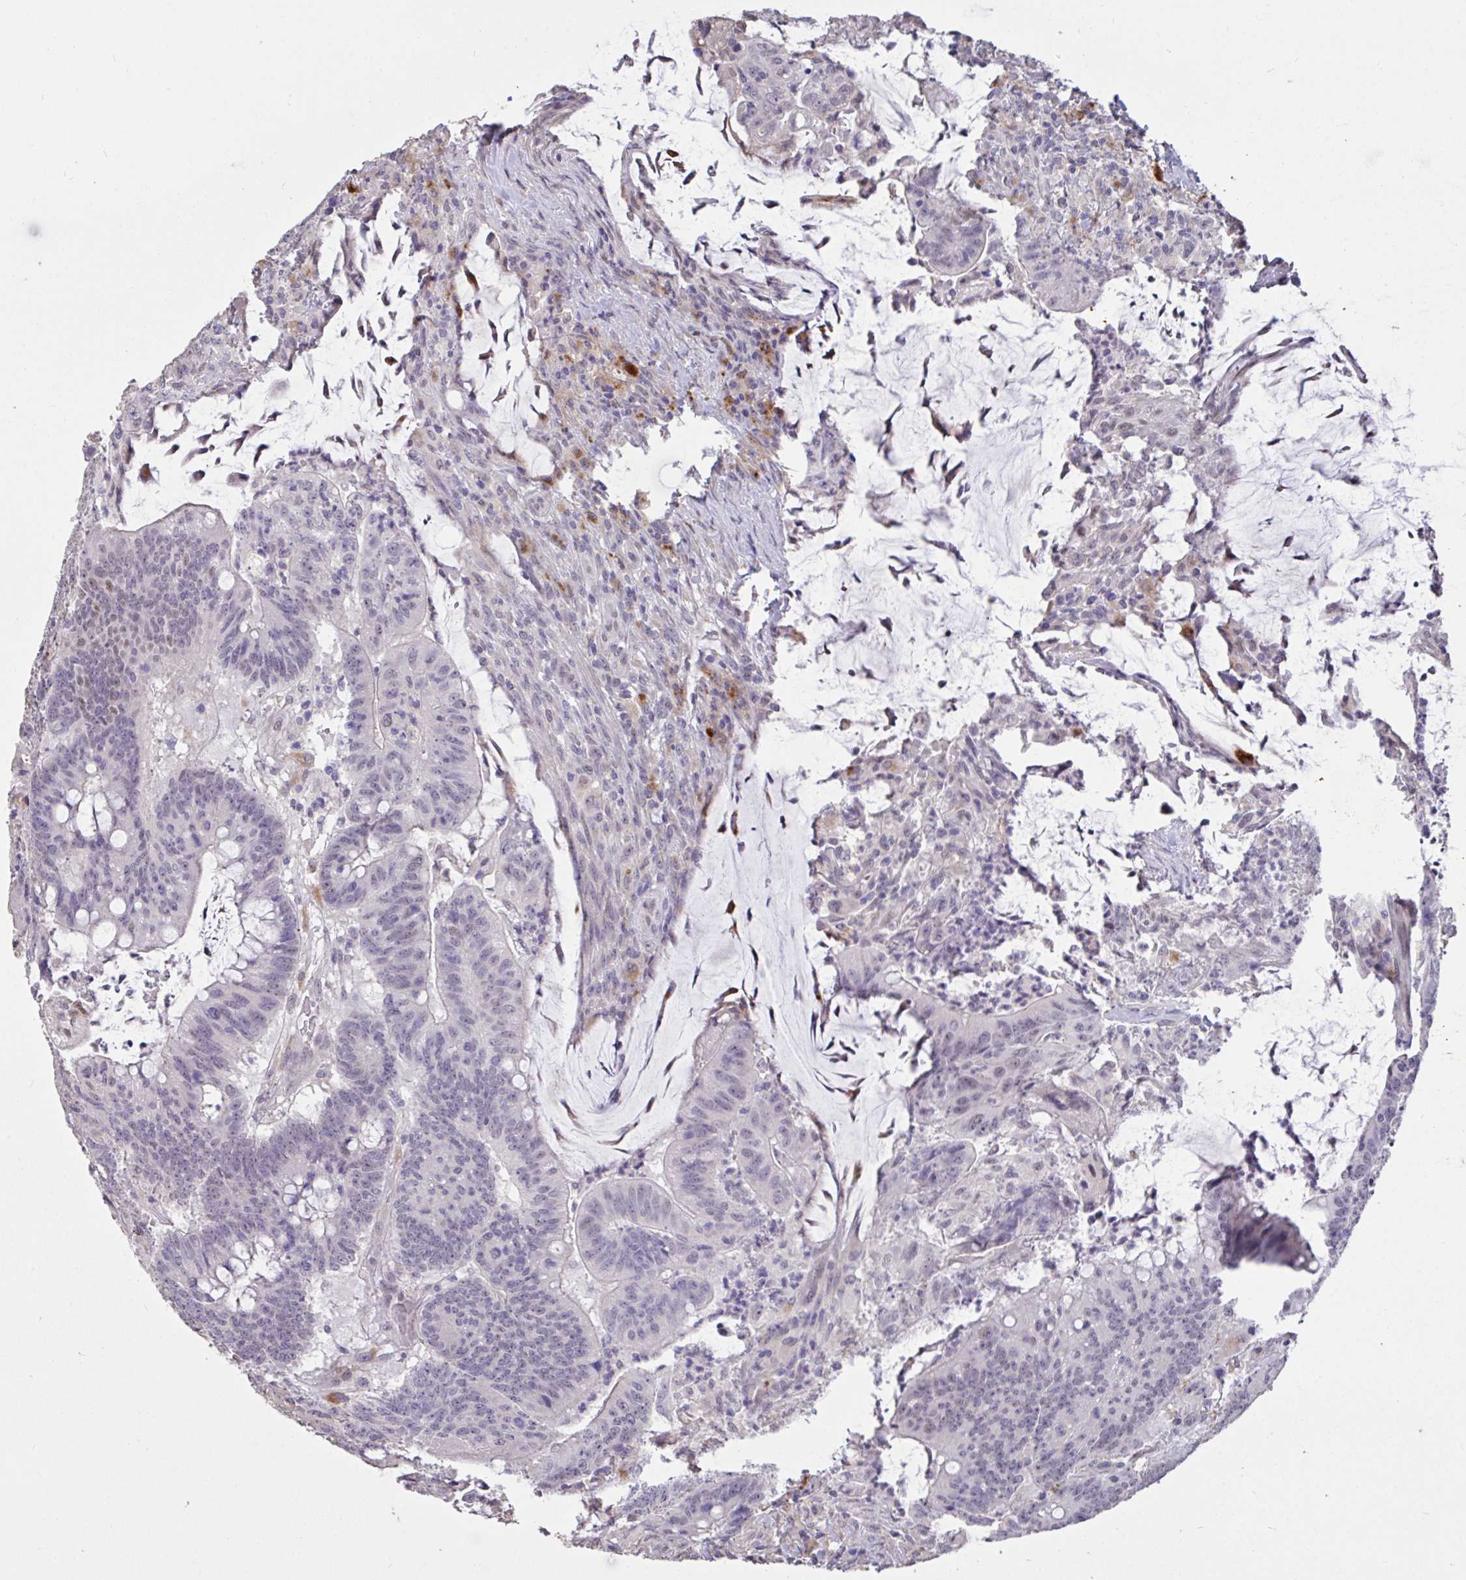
{"staining": {"intensity": "weak", "quantity": "<25%", "location": "nuclear"}, "tissue": "colorectal cancer", "cell_type": "Tumor cells", "image_type": "cancer", "snomed": [{"axis": "morphology", "description": "Adenocarcinoma, NOS"}, {"axis": "topography", "description": "Colon"}], "caption": "Immunohistochemical staining of colorectal cancer (adenocarcinoma) reveals no significant staining in tumor cells.", "gene": "DDX39A", "patient": {"sex": "female", "age": 87}}